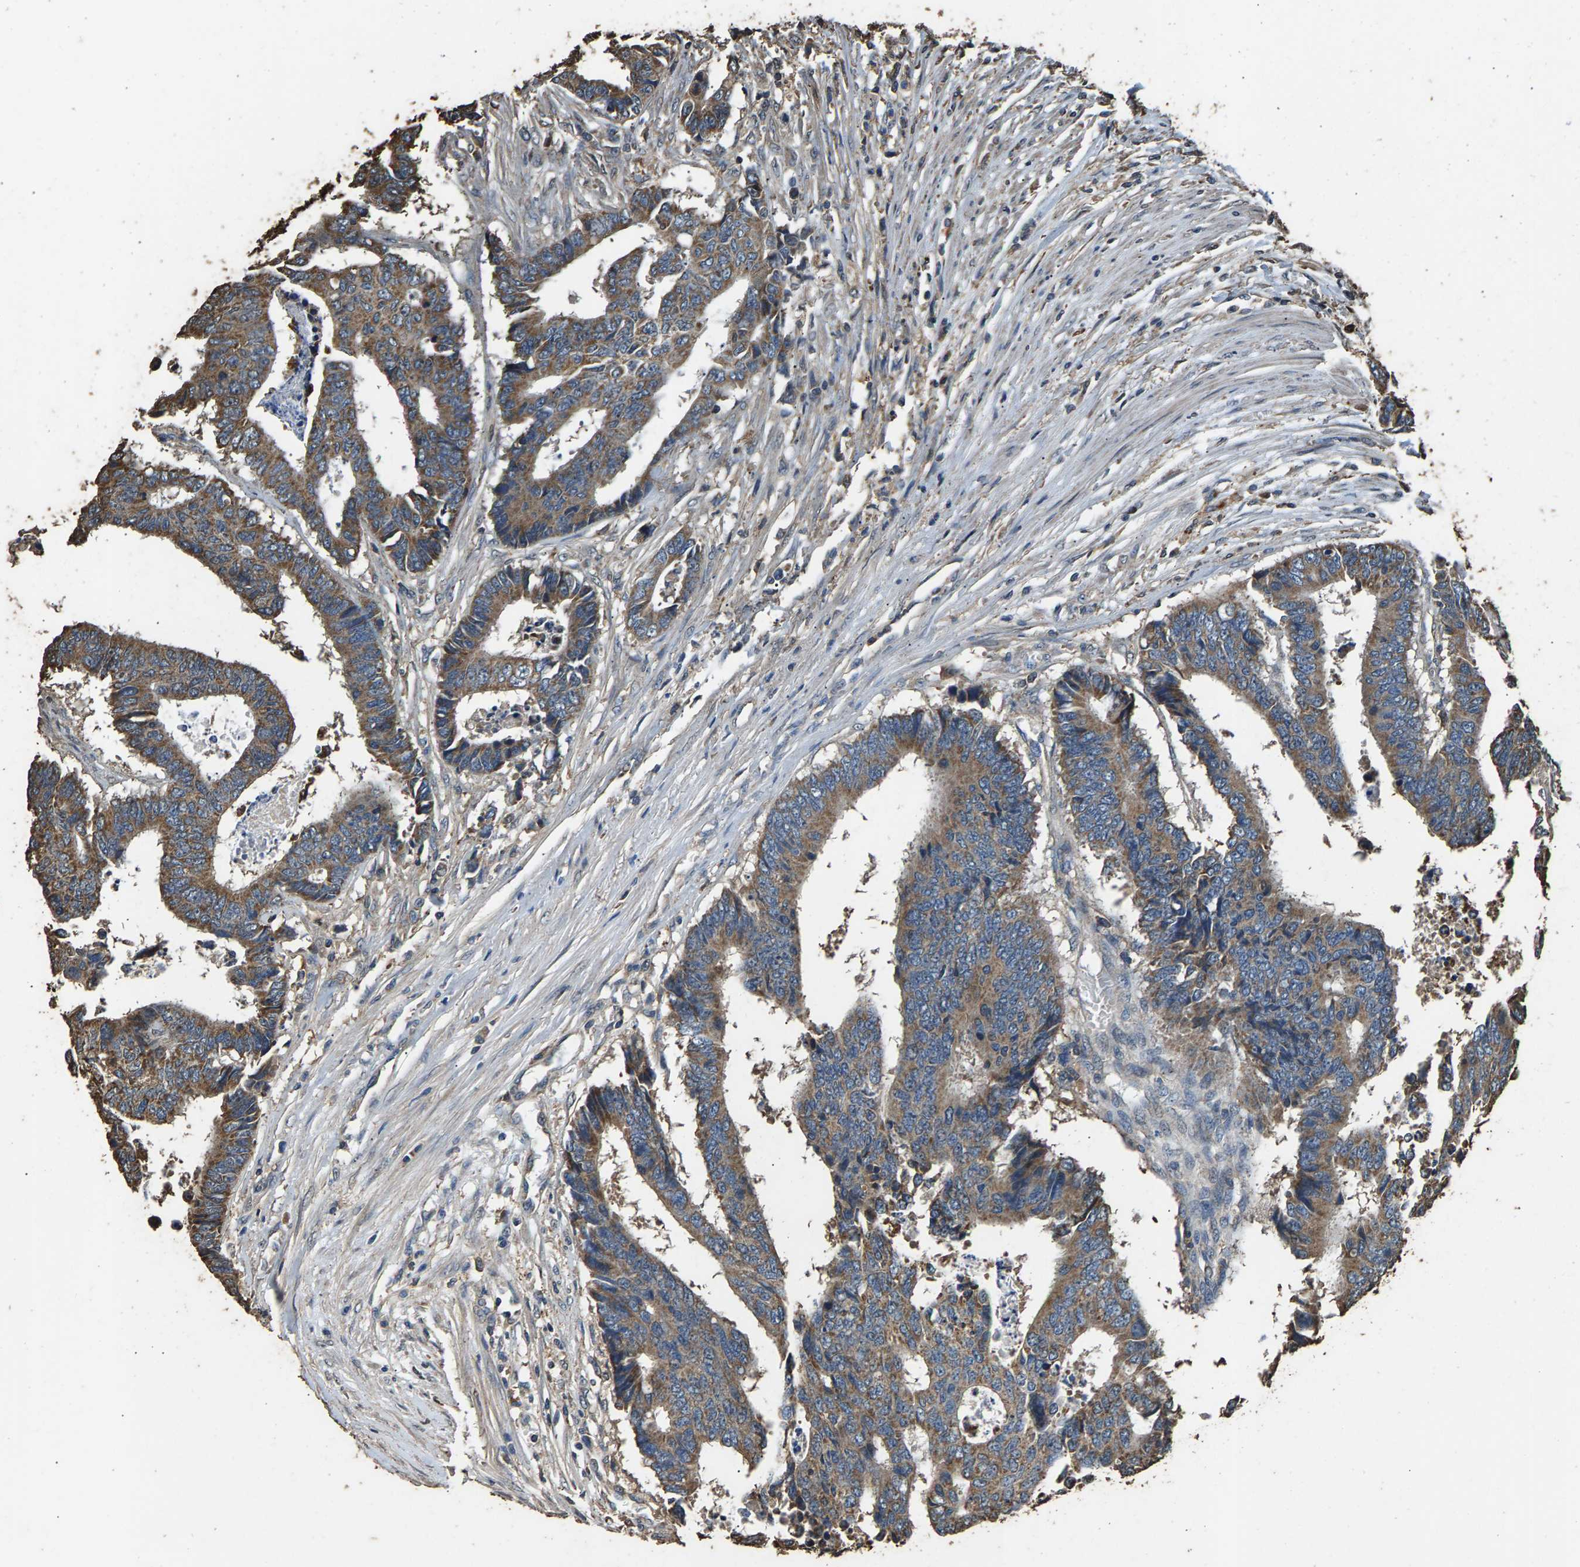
{"staining": {"intensity": "moderate", "quantity": ">75%", "location": "cytoplasmic/membranous"}, "tissue": "colorectal cancer", "cell_type": "Tumor cells", "image_type": "cancer", "snomed": [{"axis": "morphology", "description": "Adenocarcinoma, NOS"}, {"axis": "topography", "description": "Rectum"}], "caption": "Immunohistochemical staining of colorectal adenocarcinoma displays medium levels of moderate cytoplasmic/membranous protein expression in approximately >75% of tumor cells.", "gene": "MRPL27", "patient": {"sex": "male", "age": 84}}